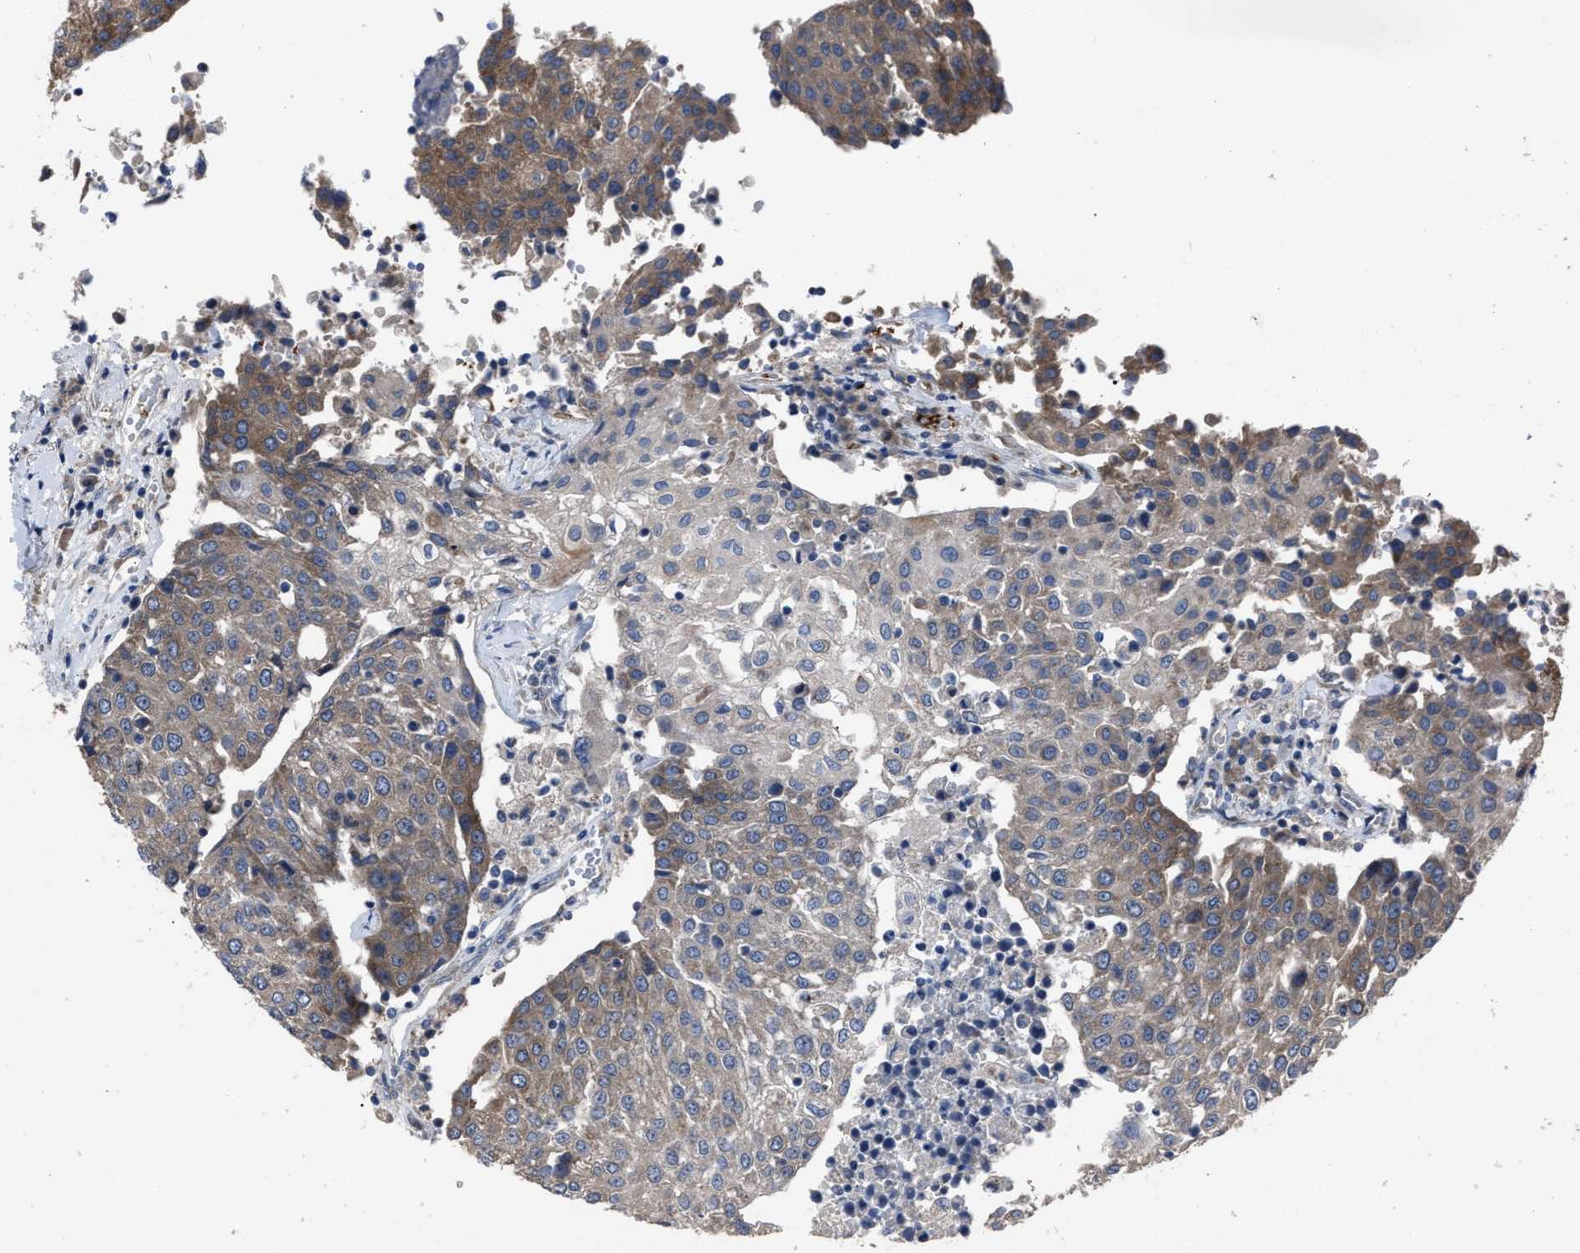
{"staining": {"intensity": "moderate", "quantity": "<25%", "location": "cytoplasmic/membranous"}, "tissue": "urothelial cancer", "cell_type": "Tumor cells", "image_type": "cancer", "snomed": [{"axis": "morphology", "description": "Urothelial carcinoma, High grade"}, {"axis": "topography", "description": "Urinary bladder"}], "caption": "Urothelial cancer tissue displays moderate cytoplasmic/membranous expression in approximately <25% of tumor cells (DAB = brown stain, brightfield microscopy at high magnification).", "gene": "UPF1", "patient": {"sex": "female", "age": 85}}